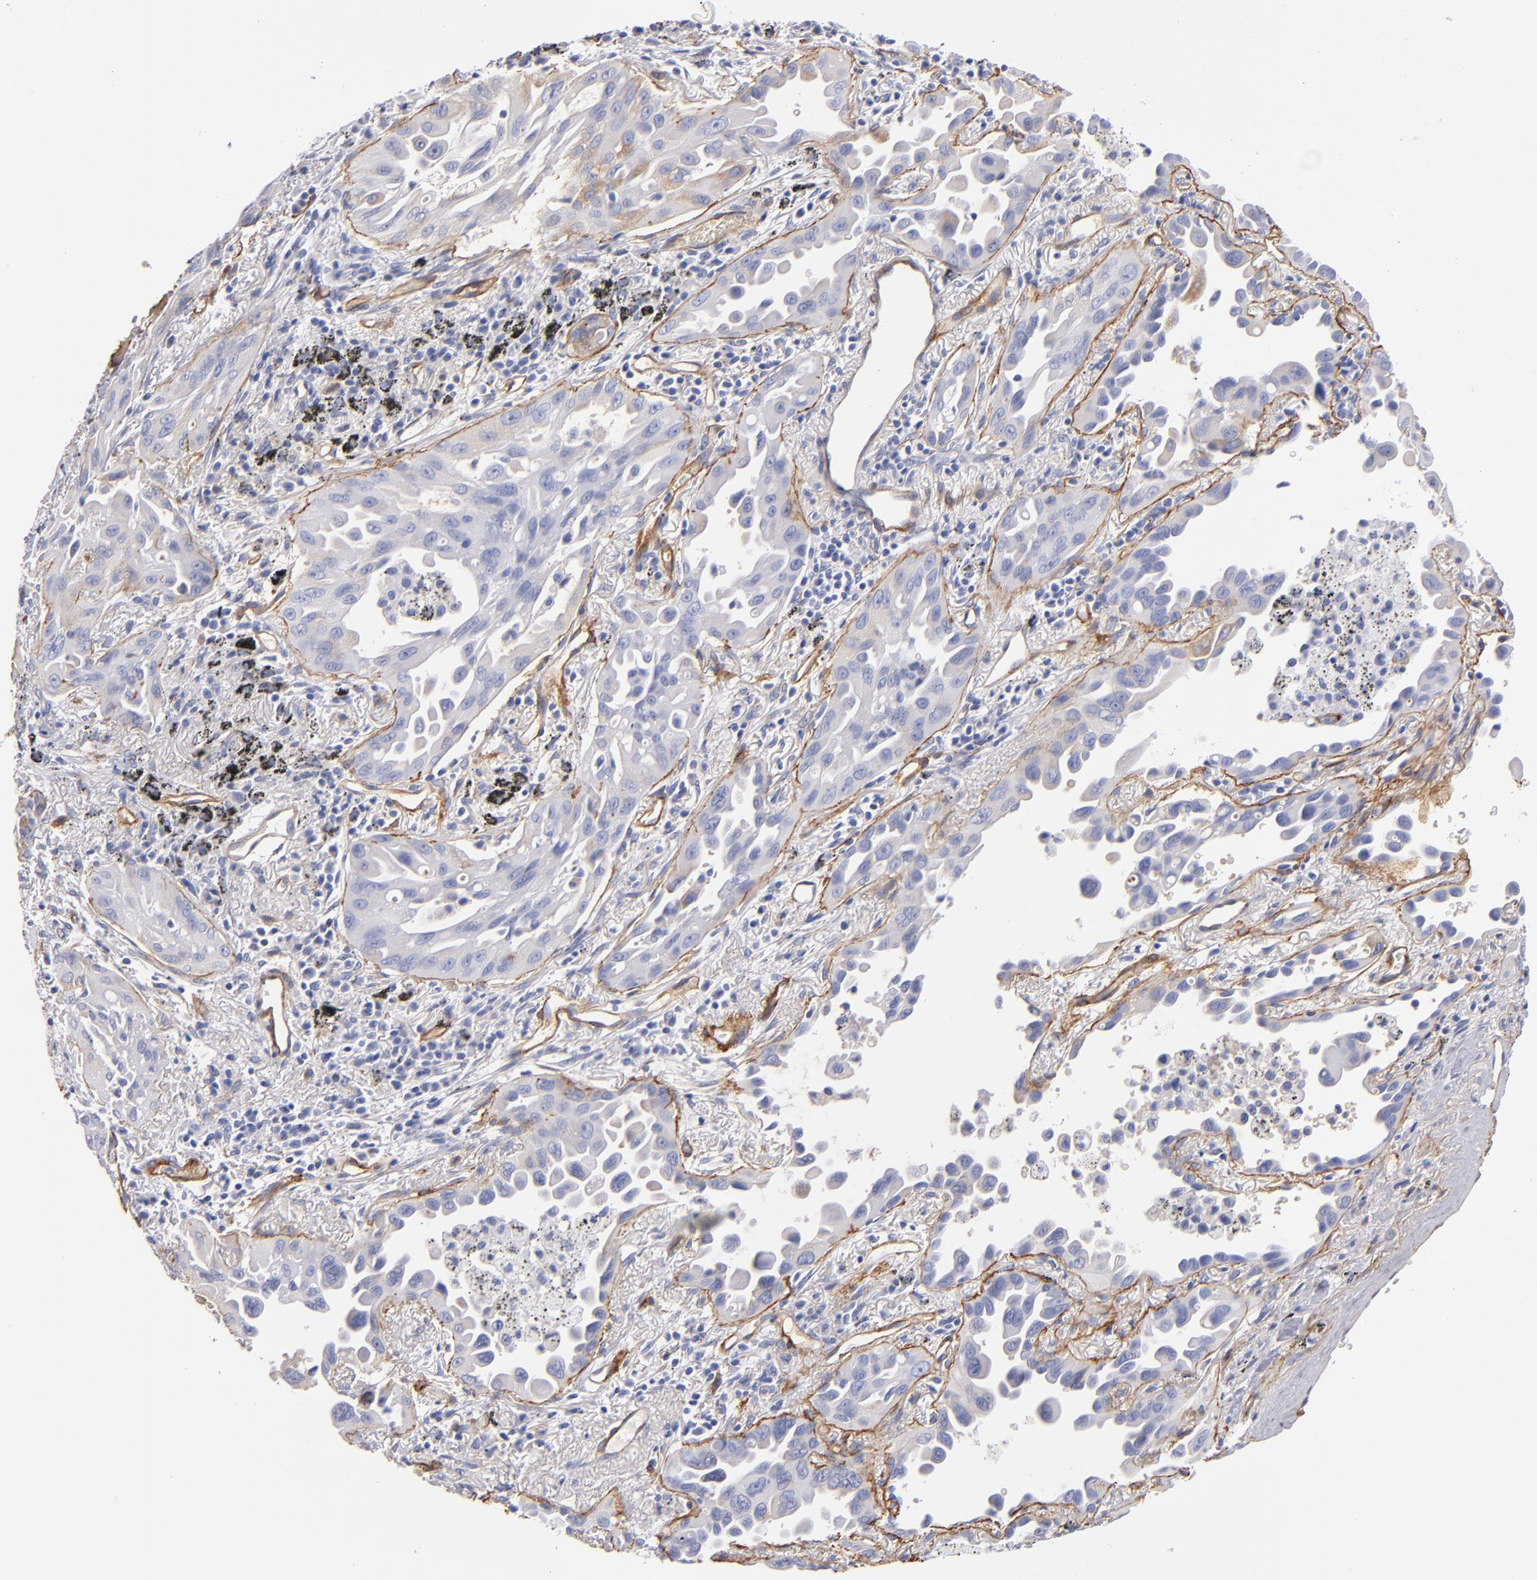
{"staining": {"intensity": "weak", "quantity": "<25%", "location": "cytoplasmic/membranous"}, "tissue": "lung cancer", "cell_type": "Tumor cells", "image_type": "cancer", "snomed": [{"axis": "morphology", "description": "Adenocarcinoma, NOS"}, {"axis": "topography", "description": "Lung"}], "caption": "There is no significant positivity in tumor cells of lung cancer. The staining was performed using DAB to visualize the protein expression in brown, while the nuclei were stained in blue with hematoxylin (Magnification: 20x).", "gene": "LAMC1", "patient": {"sex": "male", "age": 68}}